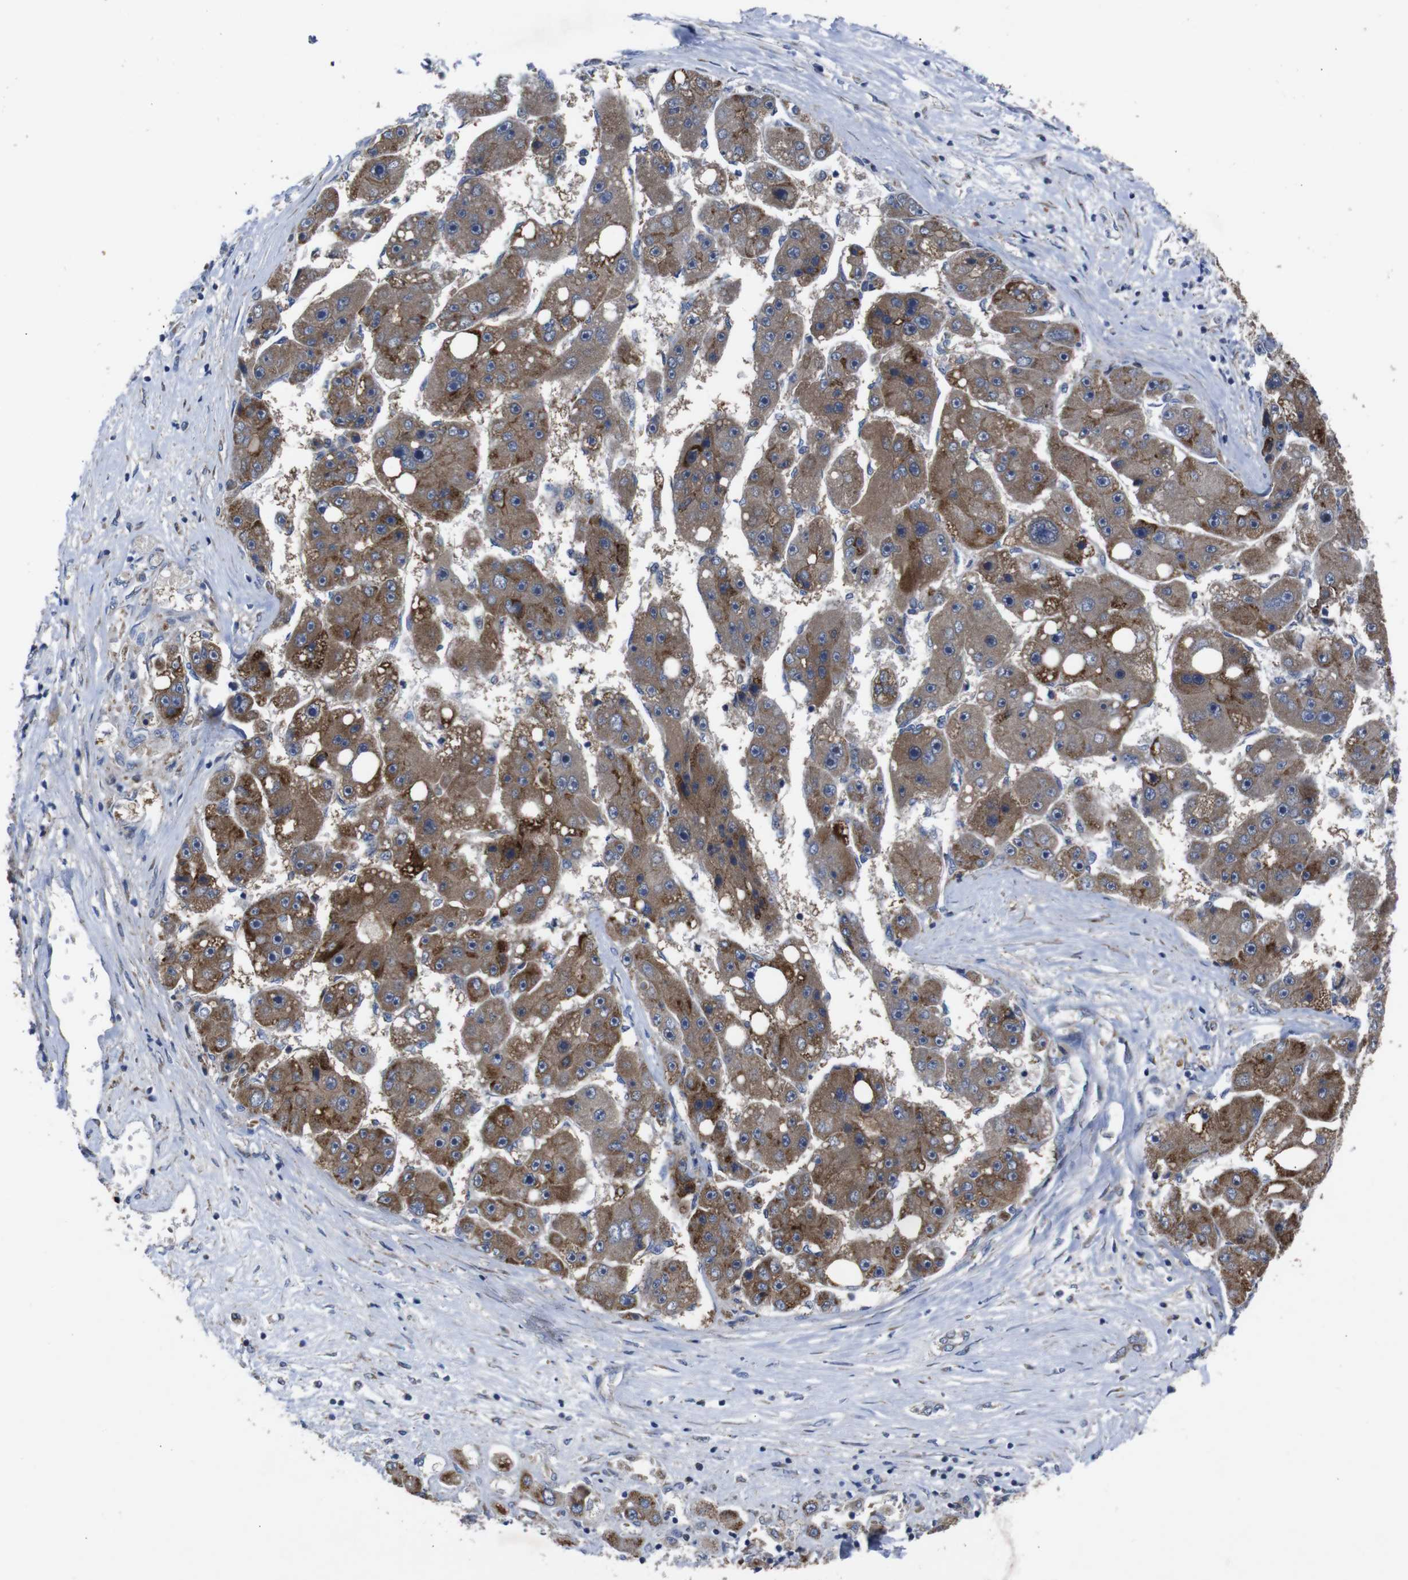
{"staining": {"intensity": "moderate", "quantity": ">75%", "location": "cytoplasmic/membranous"}, "tissue": "liver cancer", "cell_type": "Tumor cells", "image_type": "cancer", "snomed": [{"axis": "morphology", "description": "Carcinoma, Hepatocellular, NOS"}, {"axis": "topography", "description": "Liver"}], "caption": "Liver cancer was stained to show a protein in brown. There is medium levels of moderate cytoplasmic/membranous staining in about >75% of tumor cells. Immunohistochemistry (ihc) stains the protein in brown and the nuclei are stained blue.", "gene": "CHST10", "patient": {"sex": "female", "age": 61}}